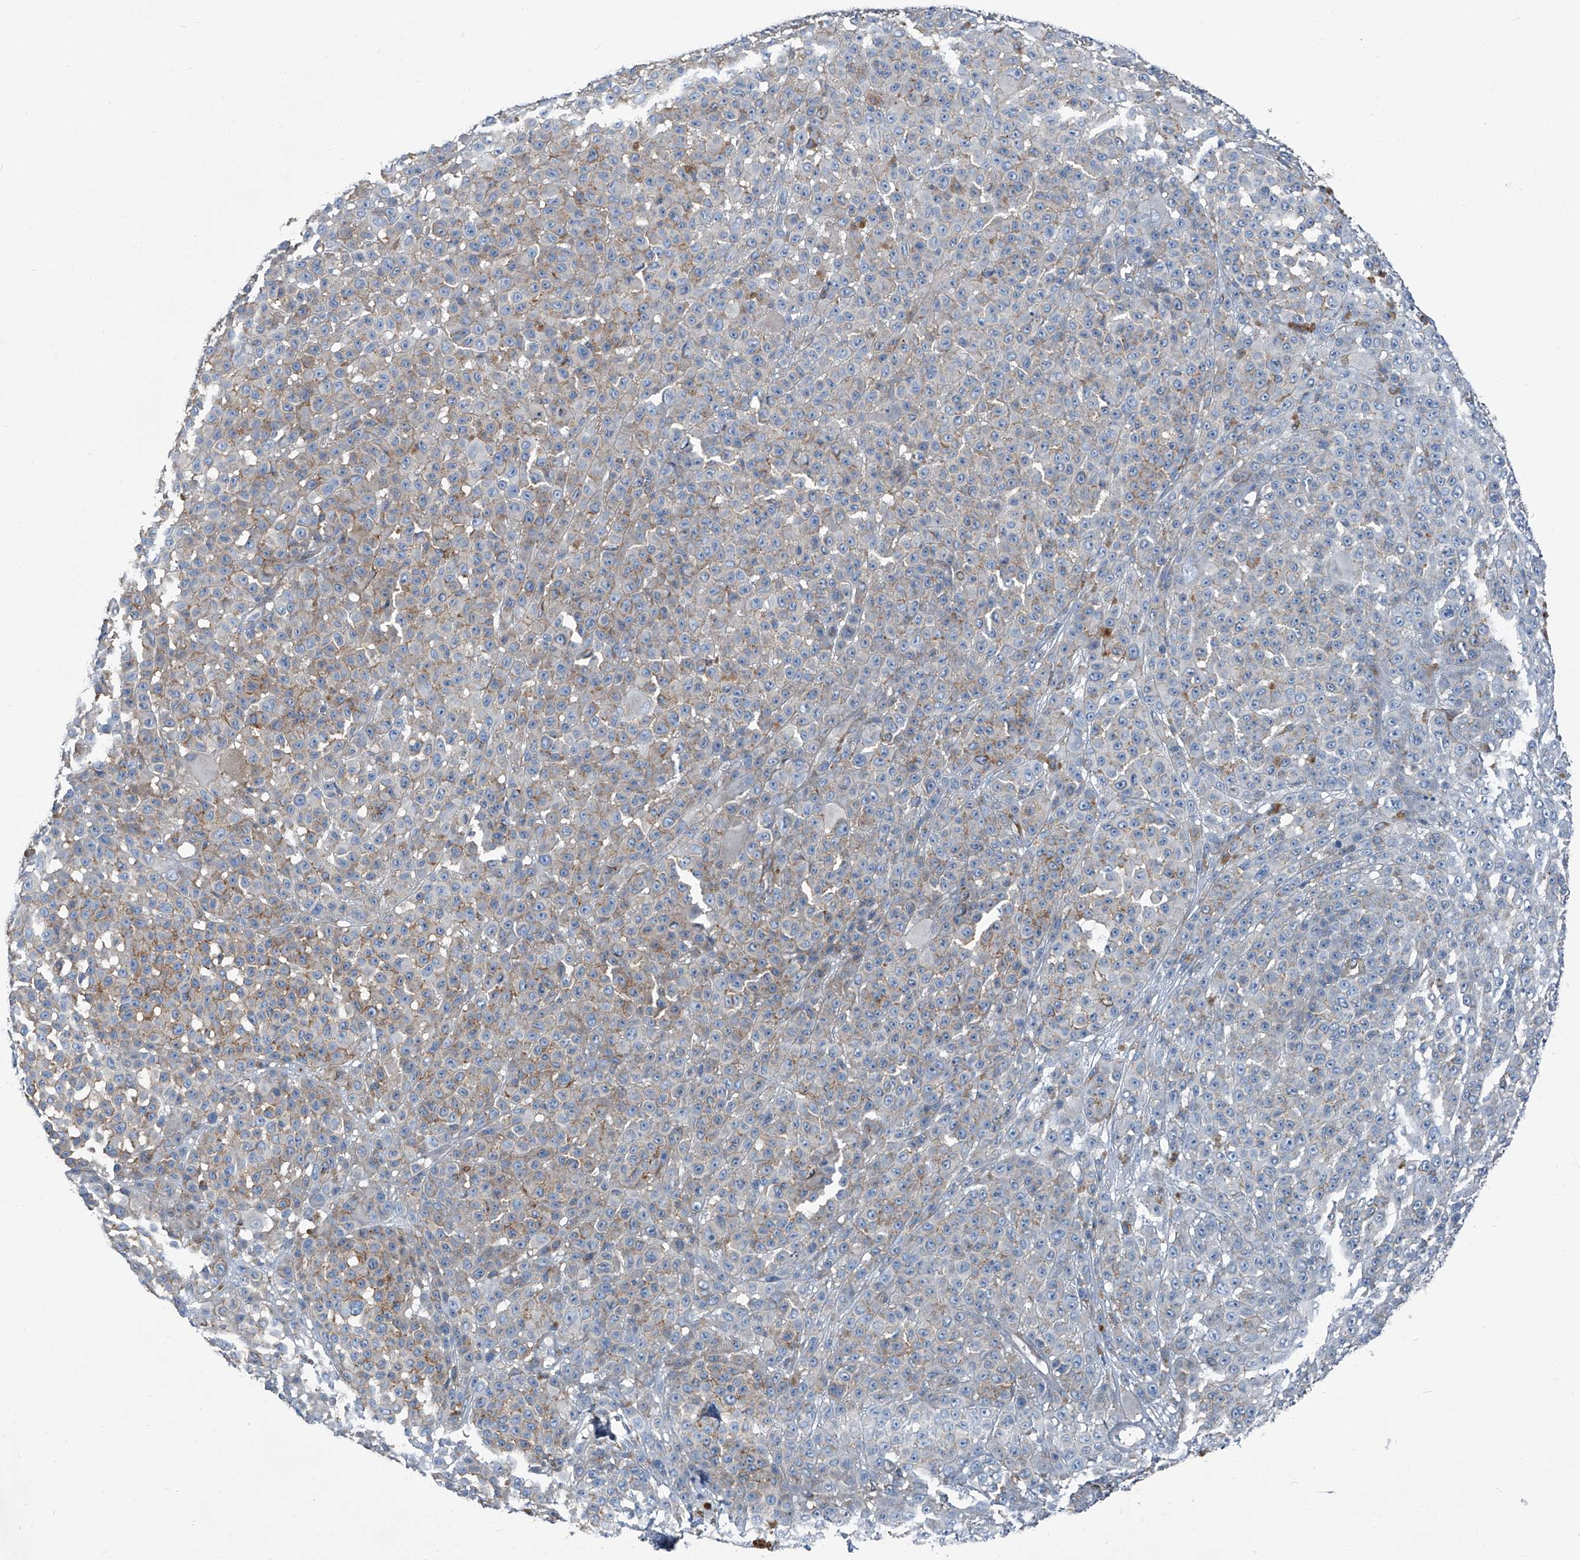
{"staining": {"intensity": "weak", "quantity": "<25%", "location": "cytoplasmic/membranous"}, "tissue": "melanoma", "cell_type": "Tumor cells", "image_type": "cancer", "snomed": [{"axis": "morphology", "description": "Malignant melanoma, NOS"}, {"axis": "topography", "description": "Skin"}], "caption": "The image exhibits no significant staining in tumor cells of malignant melanoma.", "gene": "SEPTIN7", "patient": {"sex": "female", "age": 94}}